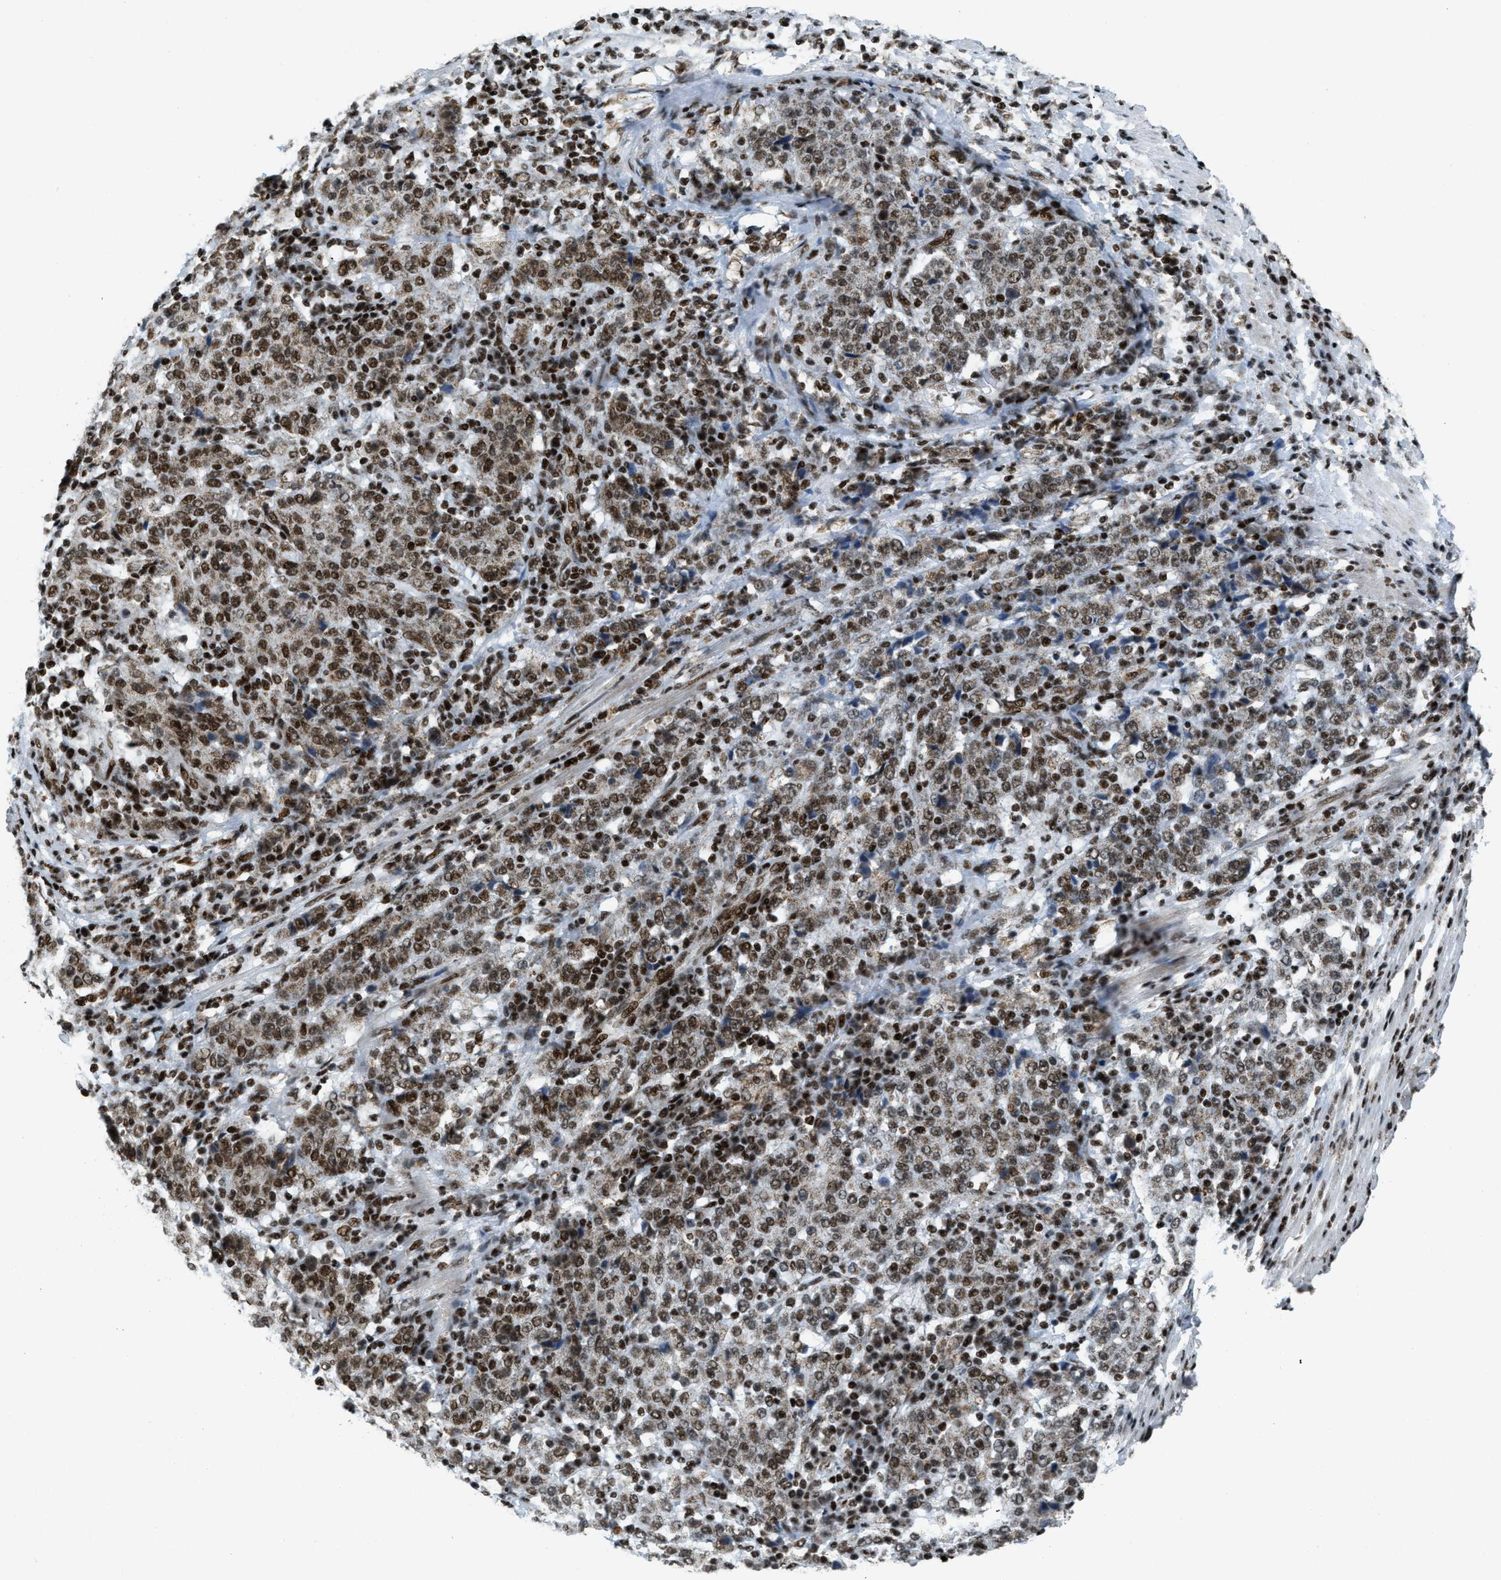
{"staining": {"intensity": "strong", "quantity": ">75%", "location": "nuclear"}, "tissue": "stomach cancer", "cell_type": "Tumor cells", "image_type": "cancer", "snomed": [{"axis": "morphology", "description": "Adenocarcinoma, NOS"}, {"axis": "topography", "description": "Stomach"}], "caption": "IHC photomicrograph of adenocarcinoma (stomach) stained for a protein (brown), which shows high levels of strong nuclear staining in approximately >75% of tumor cells.", "gene": "GABPB1", "patient": {"sex": "male", "age": 59}}